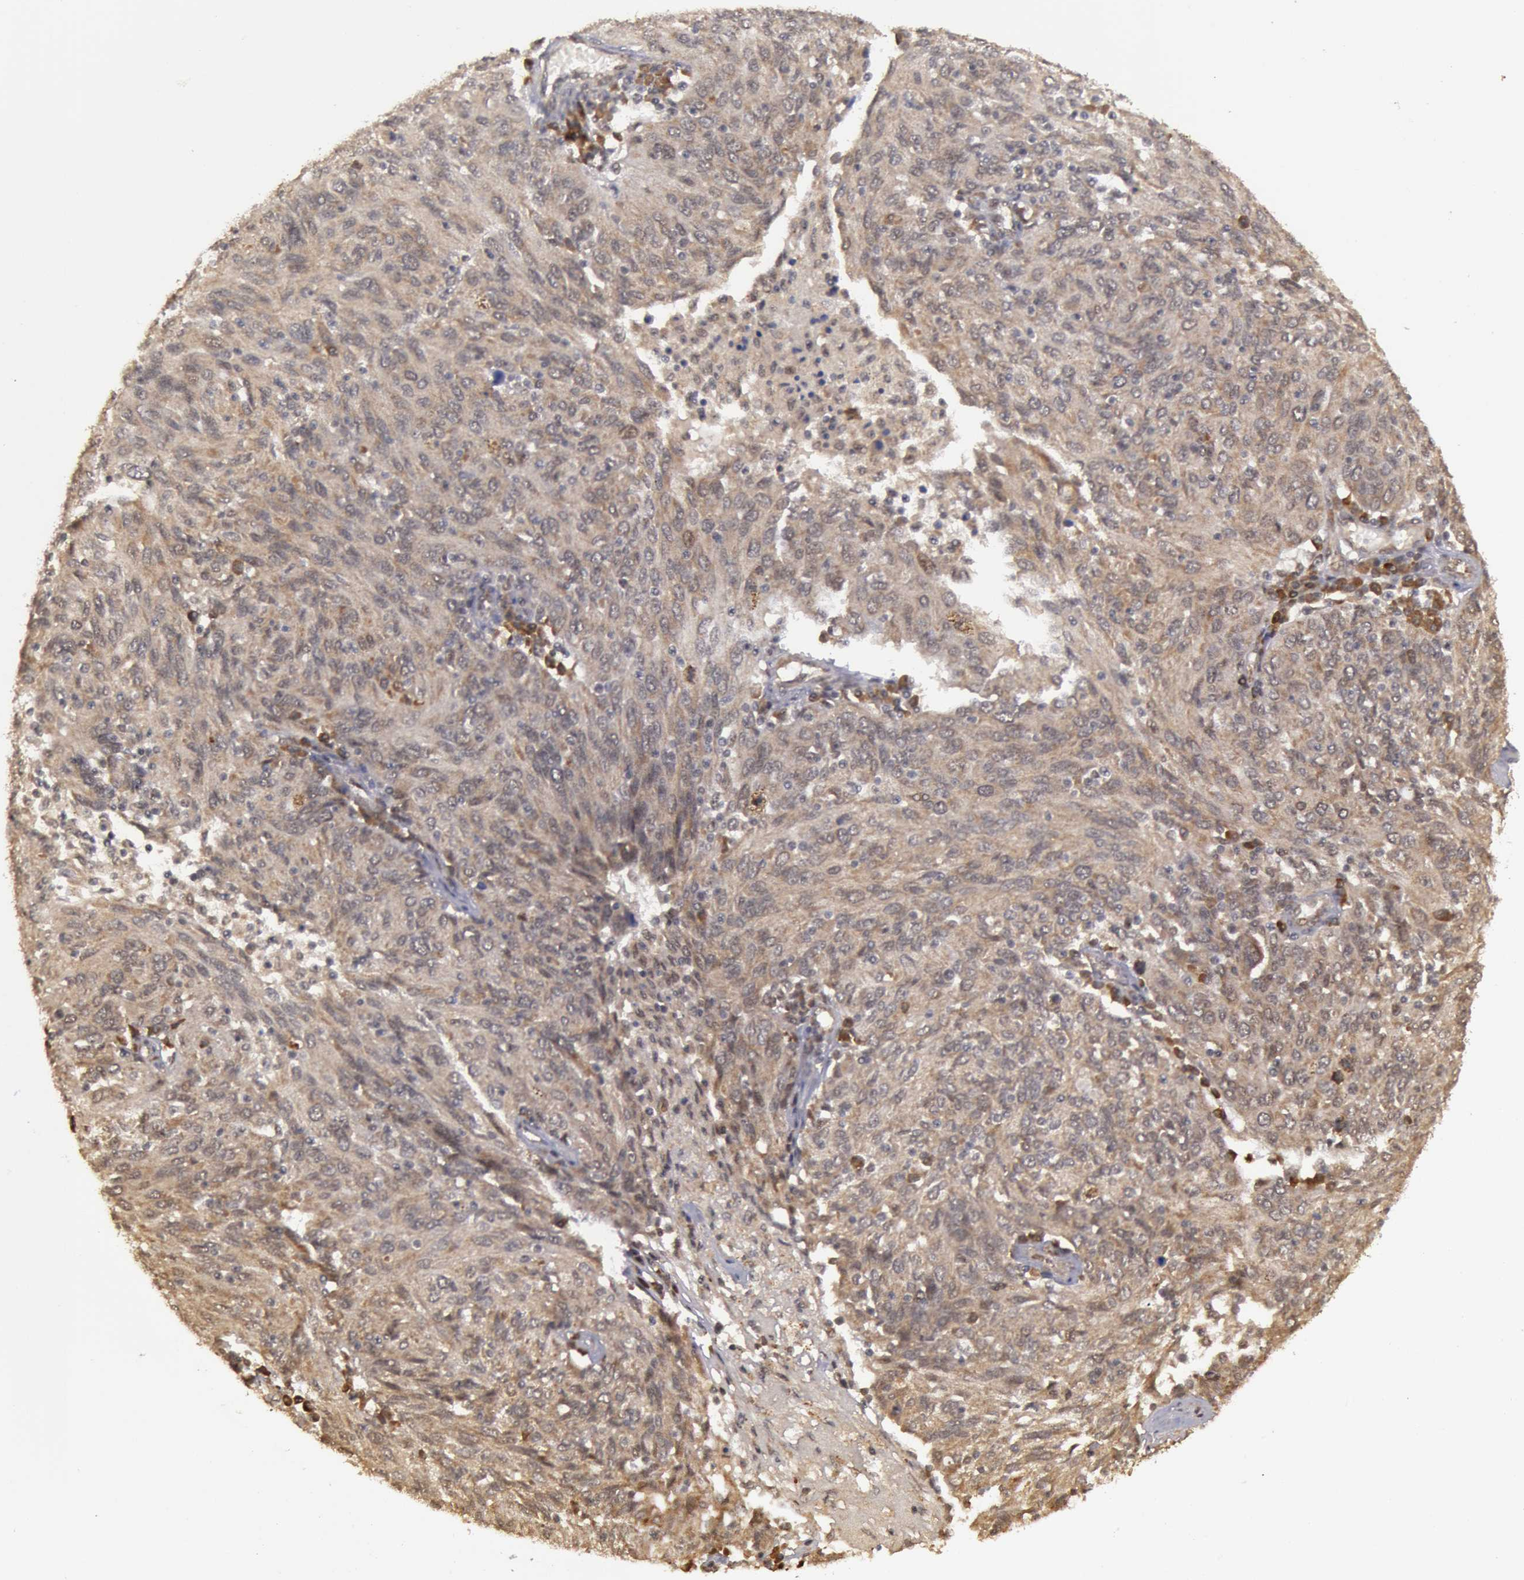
{"staining": {"intensity": "weak", "quantity": "25%-75%", "location": "cytoplasmic/membranous"}, "tissue": "ovarian cancer", "cell_type": "Tumor cells", "image_type": "cancer", "snomed": [{"axis": "morphology", "description": "Carcinoma, endometroid"}, {"axis": "topography", "description": "Ovary"}], "caption": "IHC (DAB (3,3'-diaminobenzidine)) staining of human ovarian endometroid carcinoma demonstrates weak cytoplasmic/membranous protein staining in about 25%-75% of tumor cells.", "gene": "GLIS1", "patient": {"sex": "female", "age": 50}}